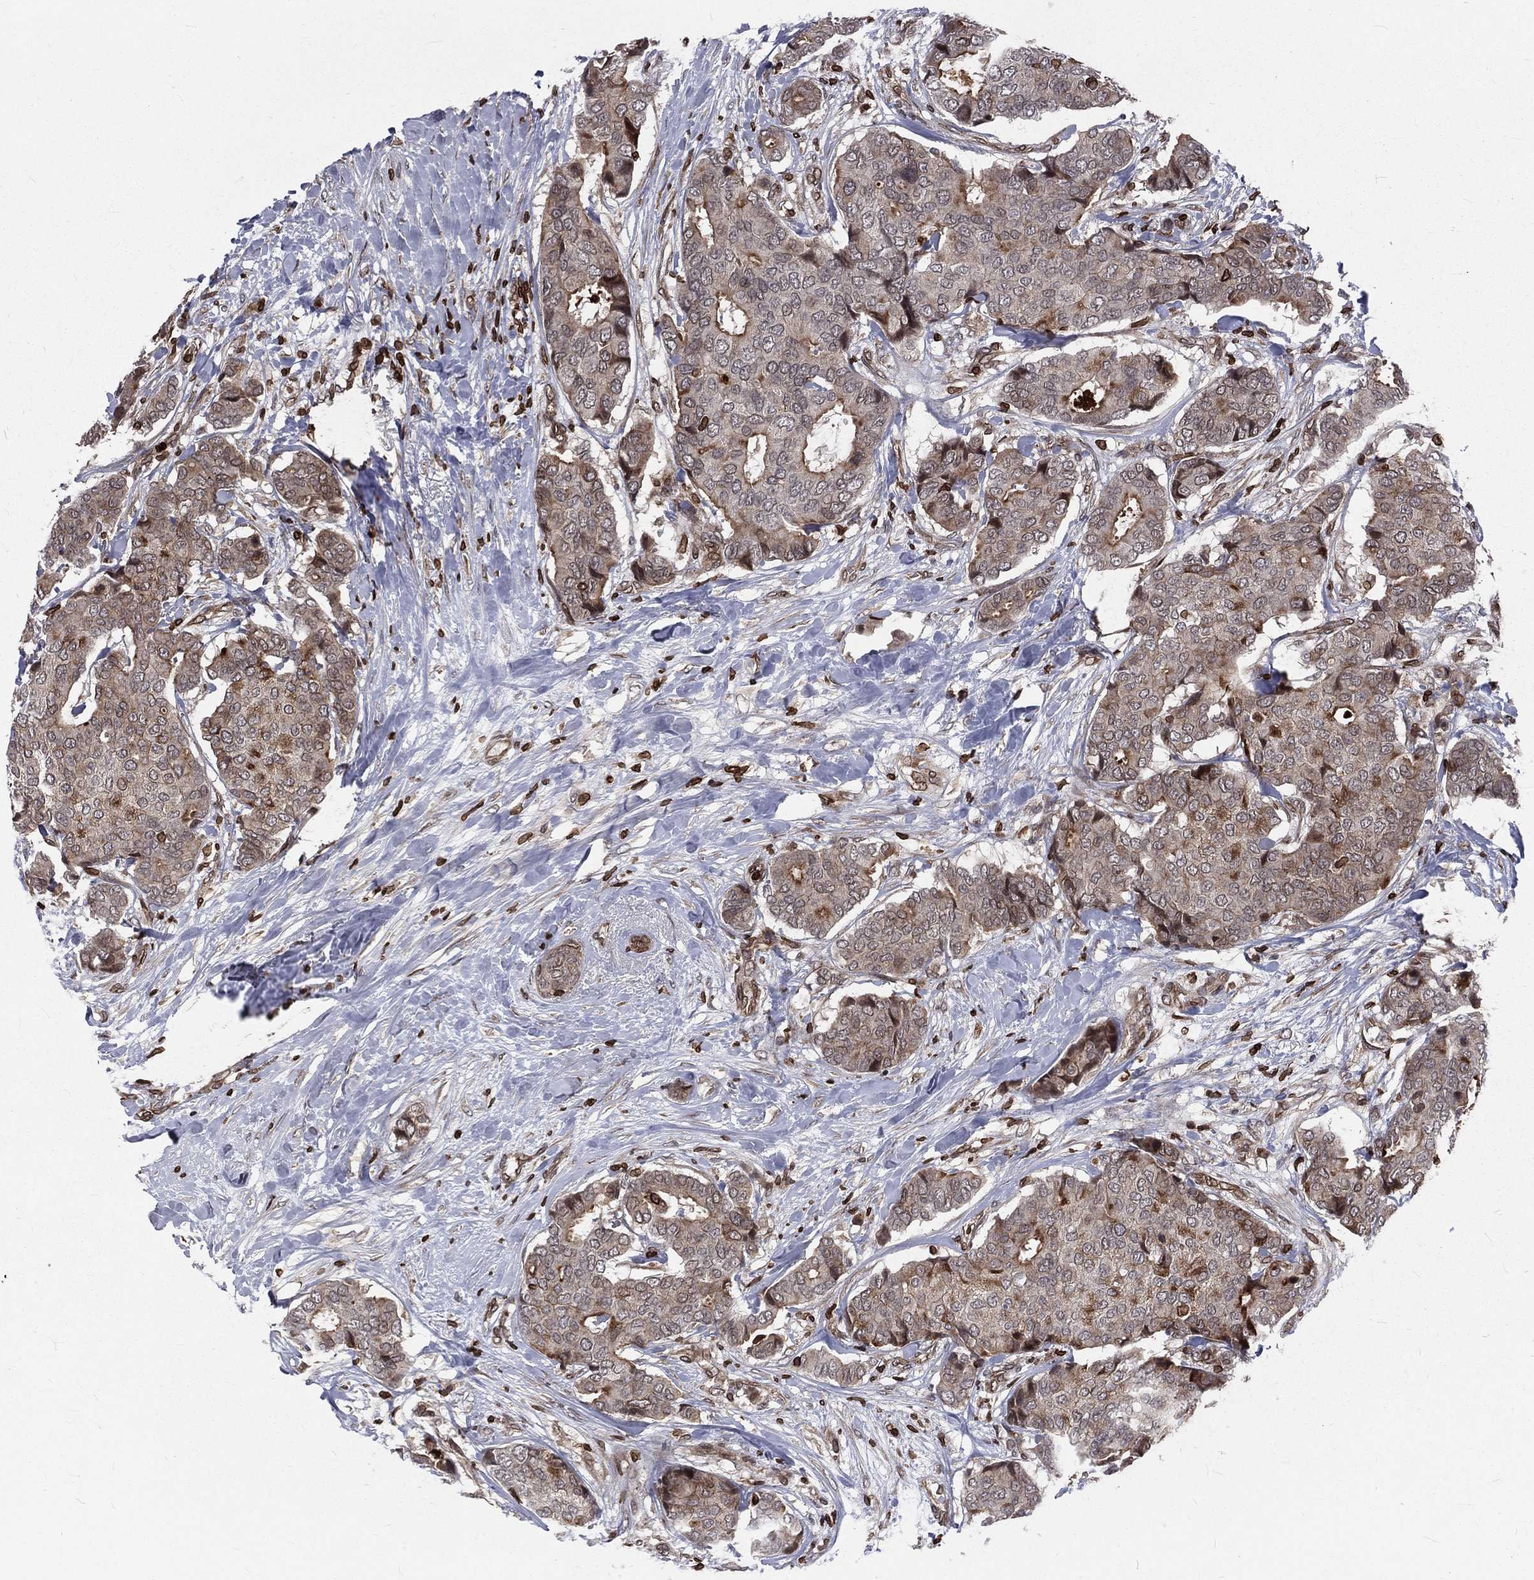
{"staining": {"intensity": "moderate", "quantity": "<25%", "location": "cytoplasmic/membranous"}, "tissue": "breast cancer", "cell_type": "Tumor cells", "image_type": "cancer", "snomed": [{"axis": "morphology", "description": "Duct carcinoma"}, {"axis": "topography", "description": "Breast"}], "caption": "Human breast cancer (infiltrating ductal carcinoma) stained with a brown dye displays moderate cytoplasmic/membranous positive positivity in approximately <25% of tumor cells.", "gene": "LBR", "patient": {"sex": "female", "age": 75}}